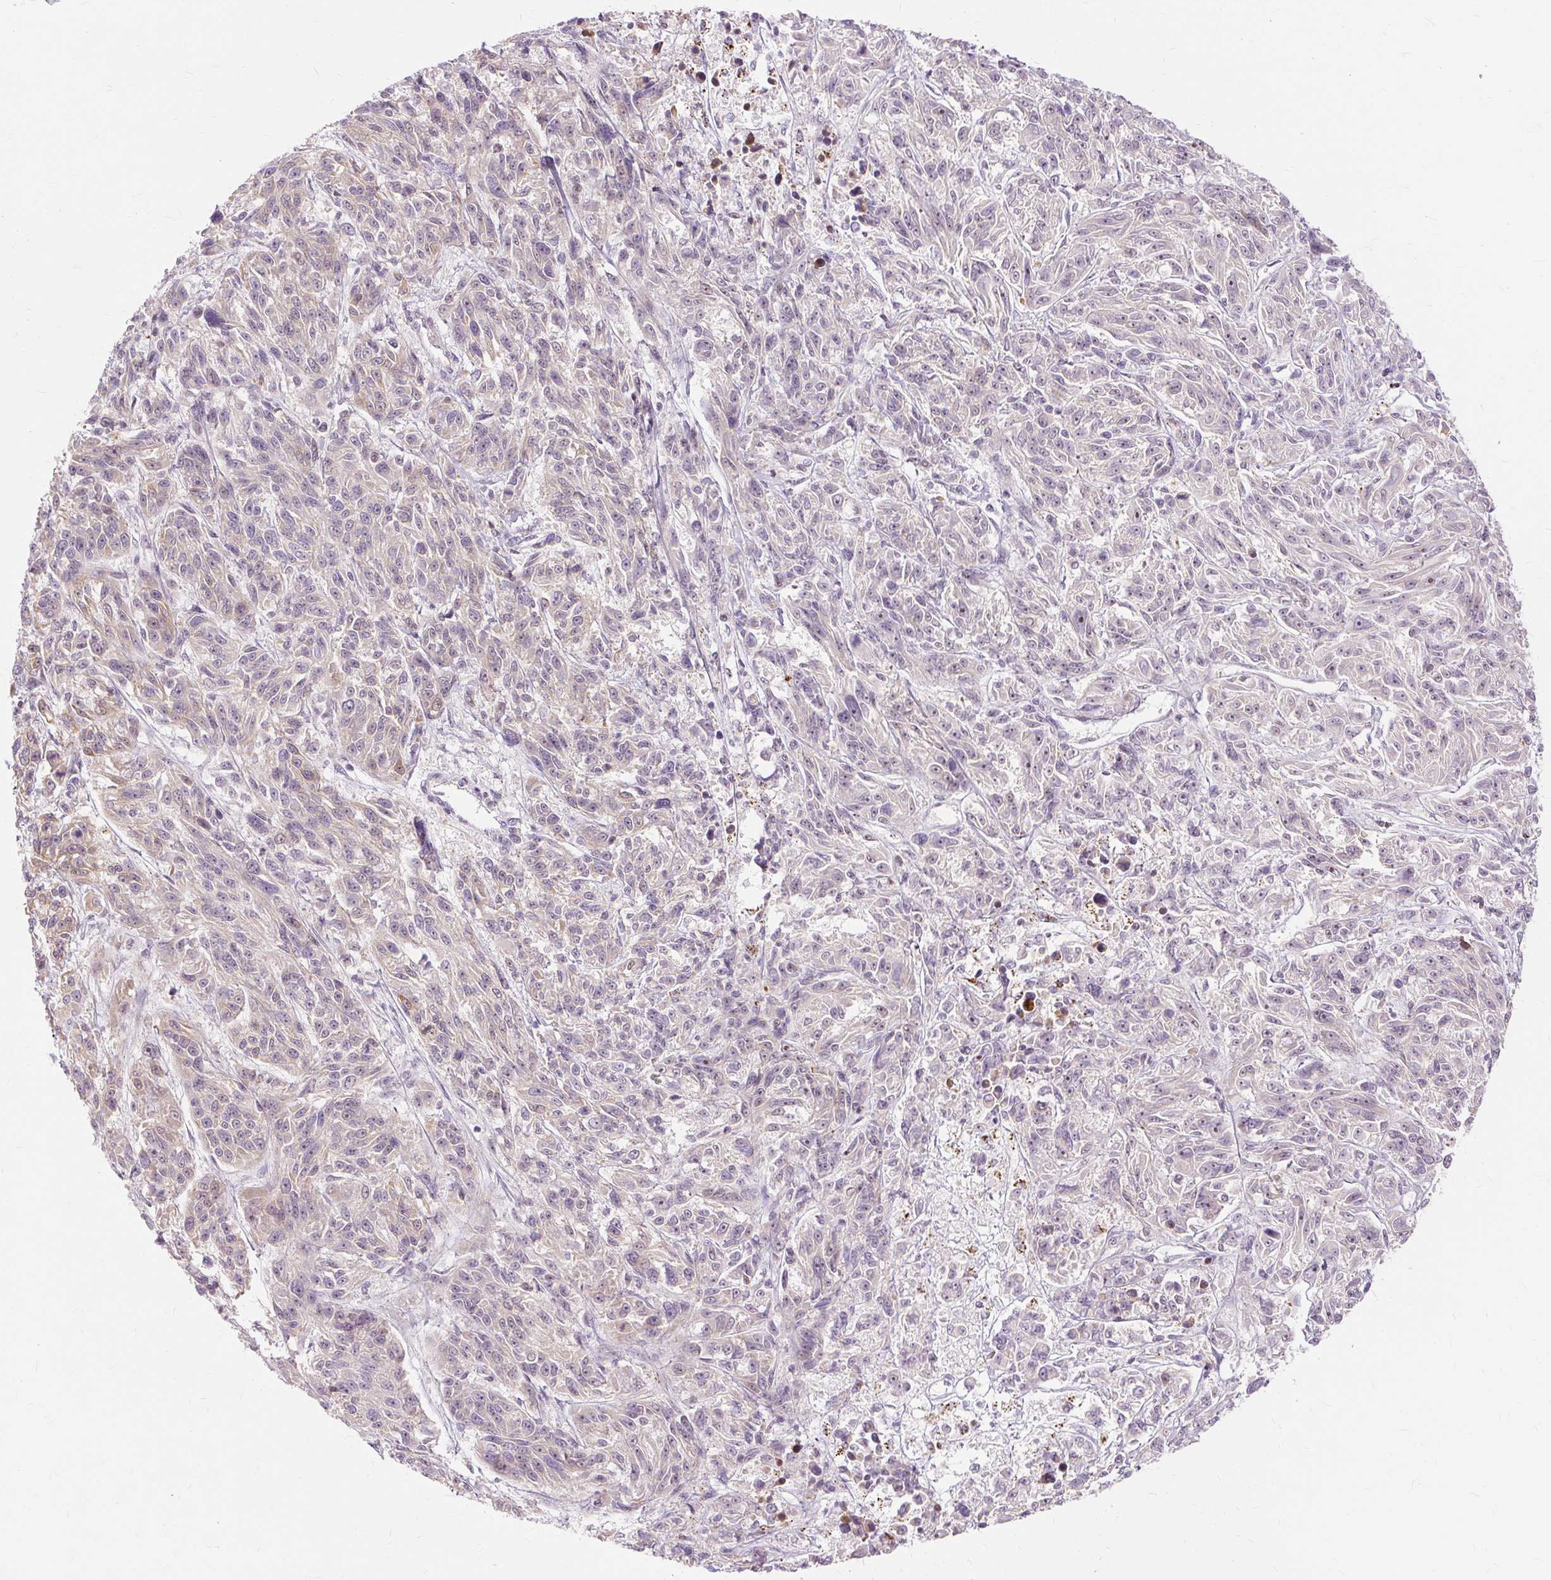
{"staining": {"intensity": "weak", "quantity": "25%-75%", "location": "nuclear"}, "tissue": "melanoma", "cell_type": "Tumor cells", "image_type": "cancer", "snomed": [{"axis": "morphology", "description": "Malignant melanoma, NOS"}, {"axis": "topography", "description": "Skin"}], "caption": "A photomicrograph showing weak nuclear staining in approximately 25%-75% of tumor cells in malignant melanoma, as visualized by brown immunohistochemical staining.", "gene": "MMACHC", "patient": {"sex": "male", "age": 53}}